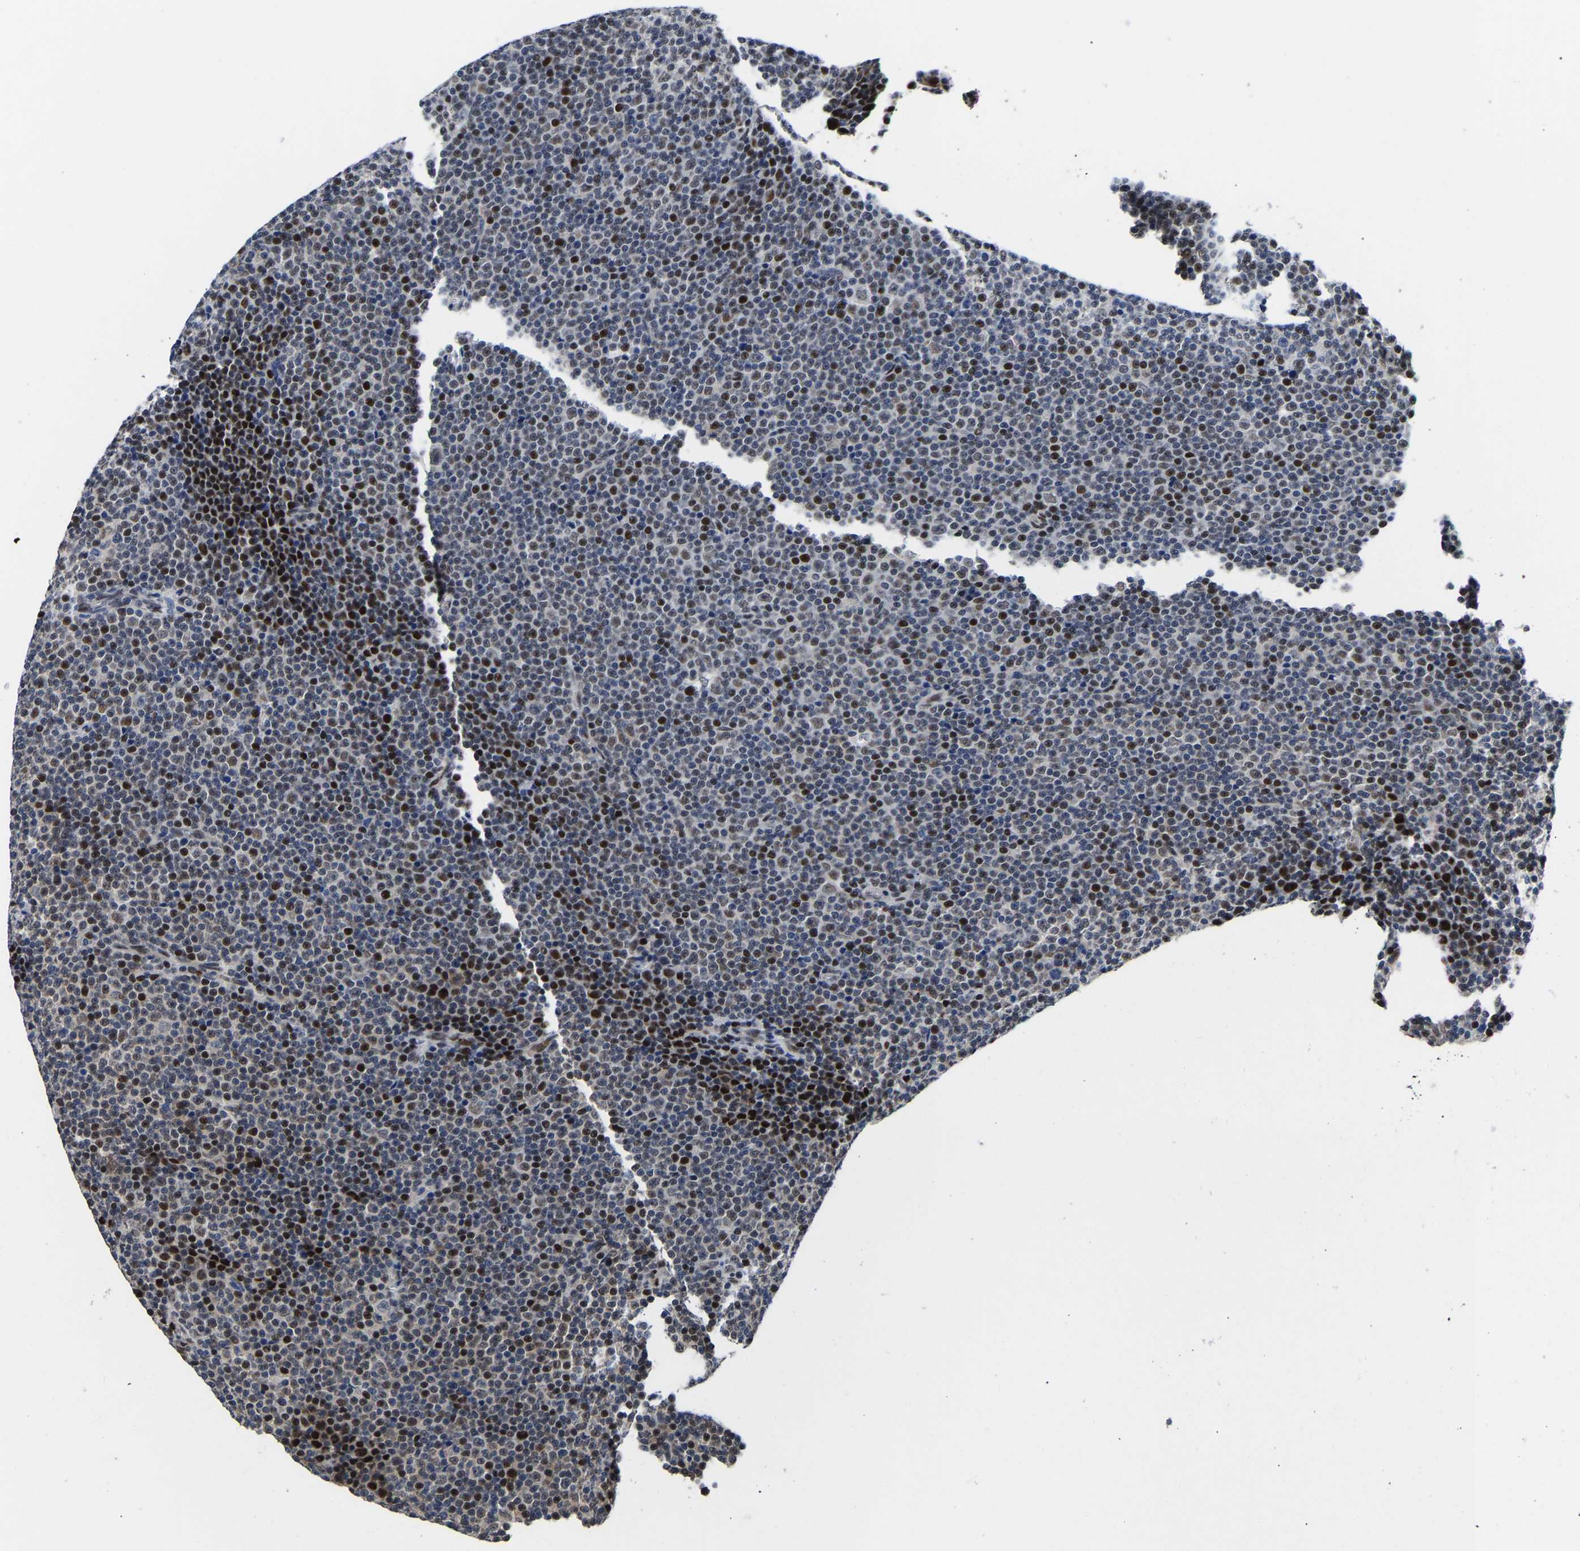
{"staining": {"intensity": "strong", "quantity": "<25%", "location": "nuclear"}, "tissue": "lymphoma", "cell_type": "Tumor cells", "image_type": "cancer", "snomed": [{"axis": "morphology", "description": "Malignant lymphoma, non-Hodgkin's type, Low grade"}, {"axis": "topography", "description": "Lymph node"}], "caption": "Human low-grade malignant lymphoma, non-Hodgkin's type stained with a brown dye reveals strong nuclear positive positivity in approximately <25% of tumor cells.", "gene": "PTRHD1", "patient": {"sex": "female", "age": 67}}